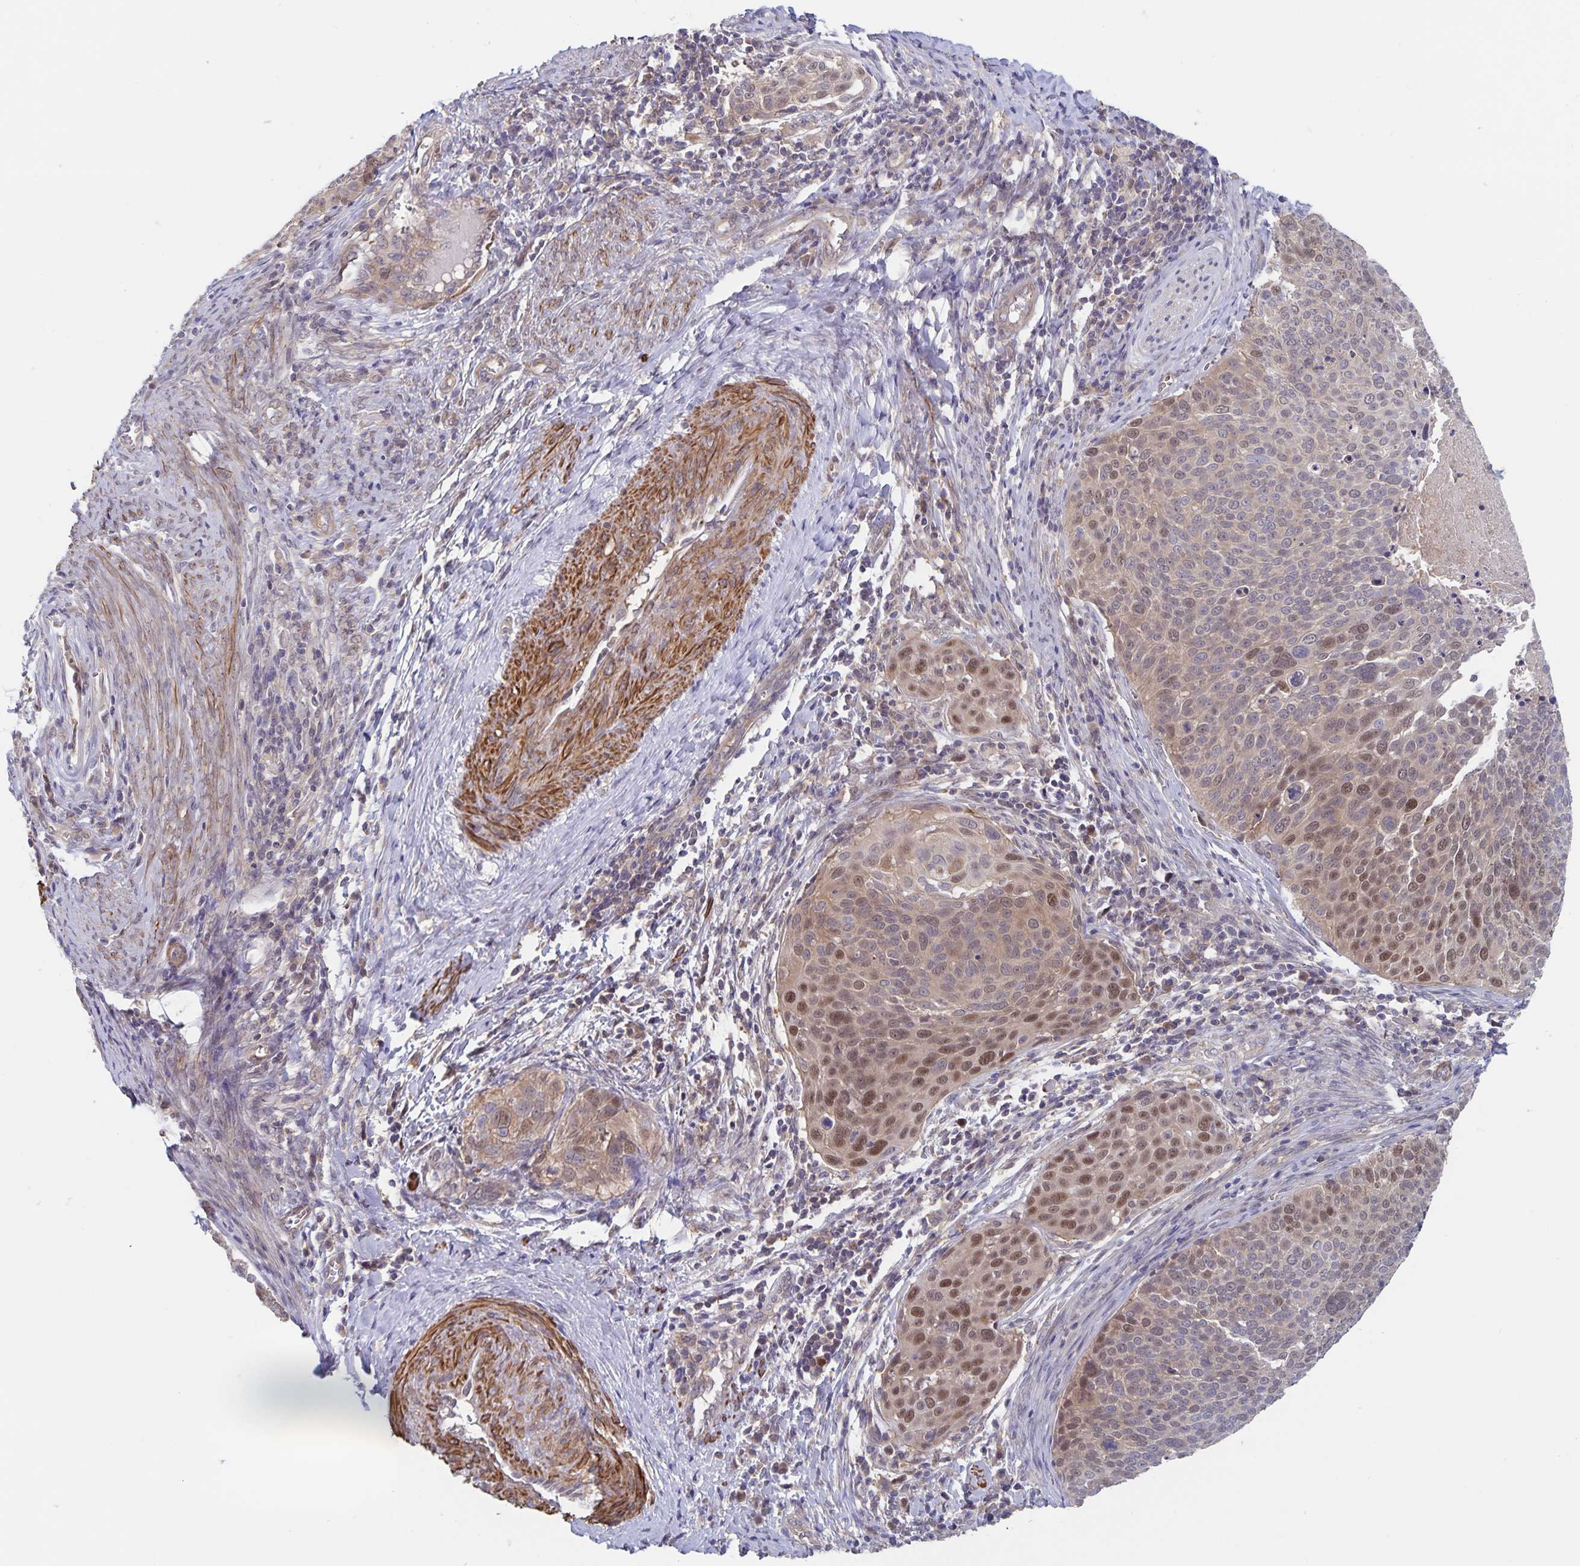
{"staining": {"intensity": "weak", "quantity": "25%-75%", "location": "nuclear"}, "tissue": "cervical cancer", "cell_type": "Tumor cells", "image_type": "cancer", "snomed": [{"axis": "morphology", "description": "Squamous cell carcinoma, NOS"}, {"axis": "topography", "description": "Cervix"}], "caption": "Tumor cells reveal weak nuclear expression in approximately 25%-75% of cells in squamous cell carcinoma (cervical).", "gene": "BAG6", "patient": {"sex": "female", "age": 39}}